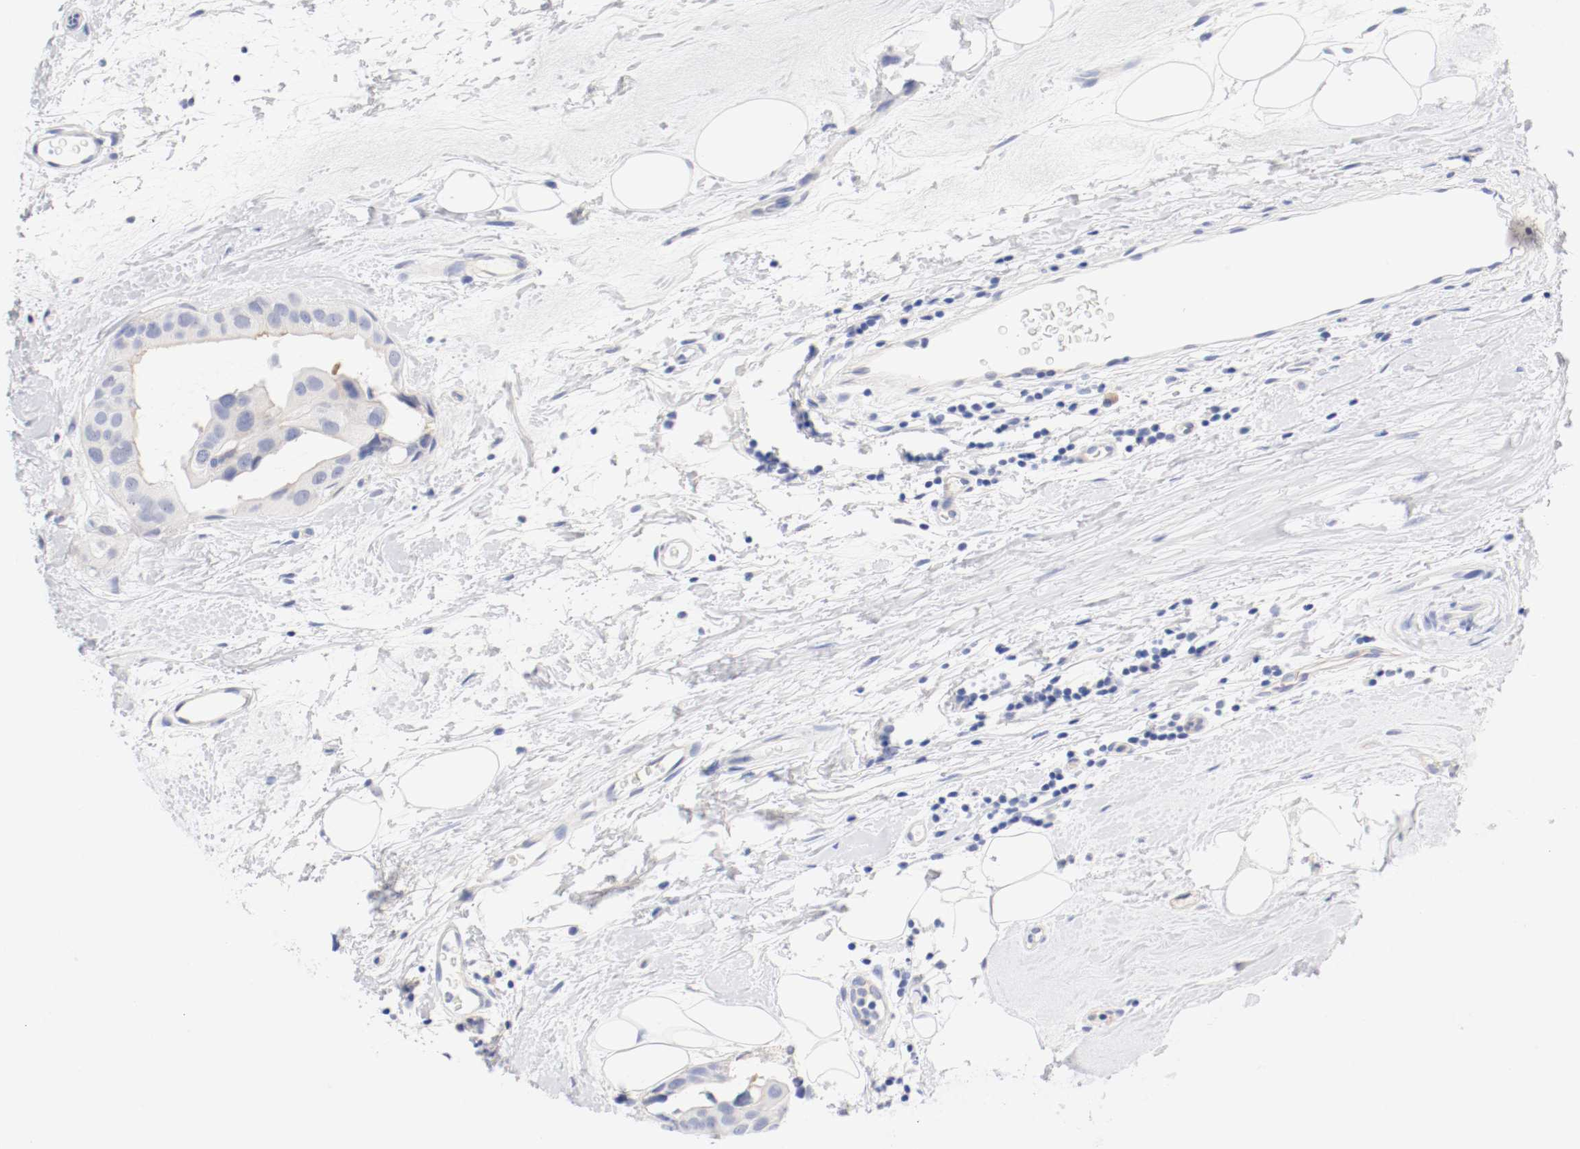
{"staining": {"intensity": "negative", "quantity": "none", "location": "none"}, "tissue": "breast cancer", "cell_type": "Tumor cells", "image_type": "cancer", "snomed": [{"axis": "morphology", "description": "Duct carcinoma"}, {"axis": "topography", "description": "Breast"}], "caption": "Human breast invasive ductal carcinoma stained for a protein using IHC displays no positivity in tumor cells.", "gene": "HOMER1", "patient": {"sex": "female", "age": 40}}